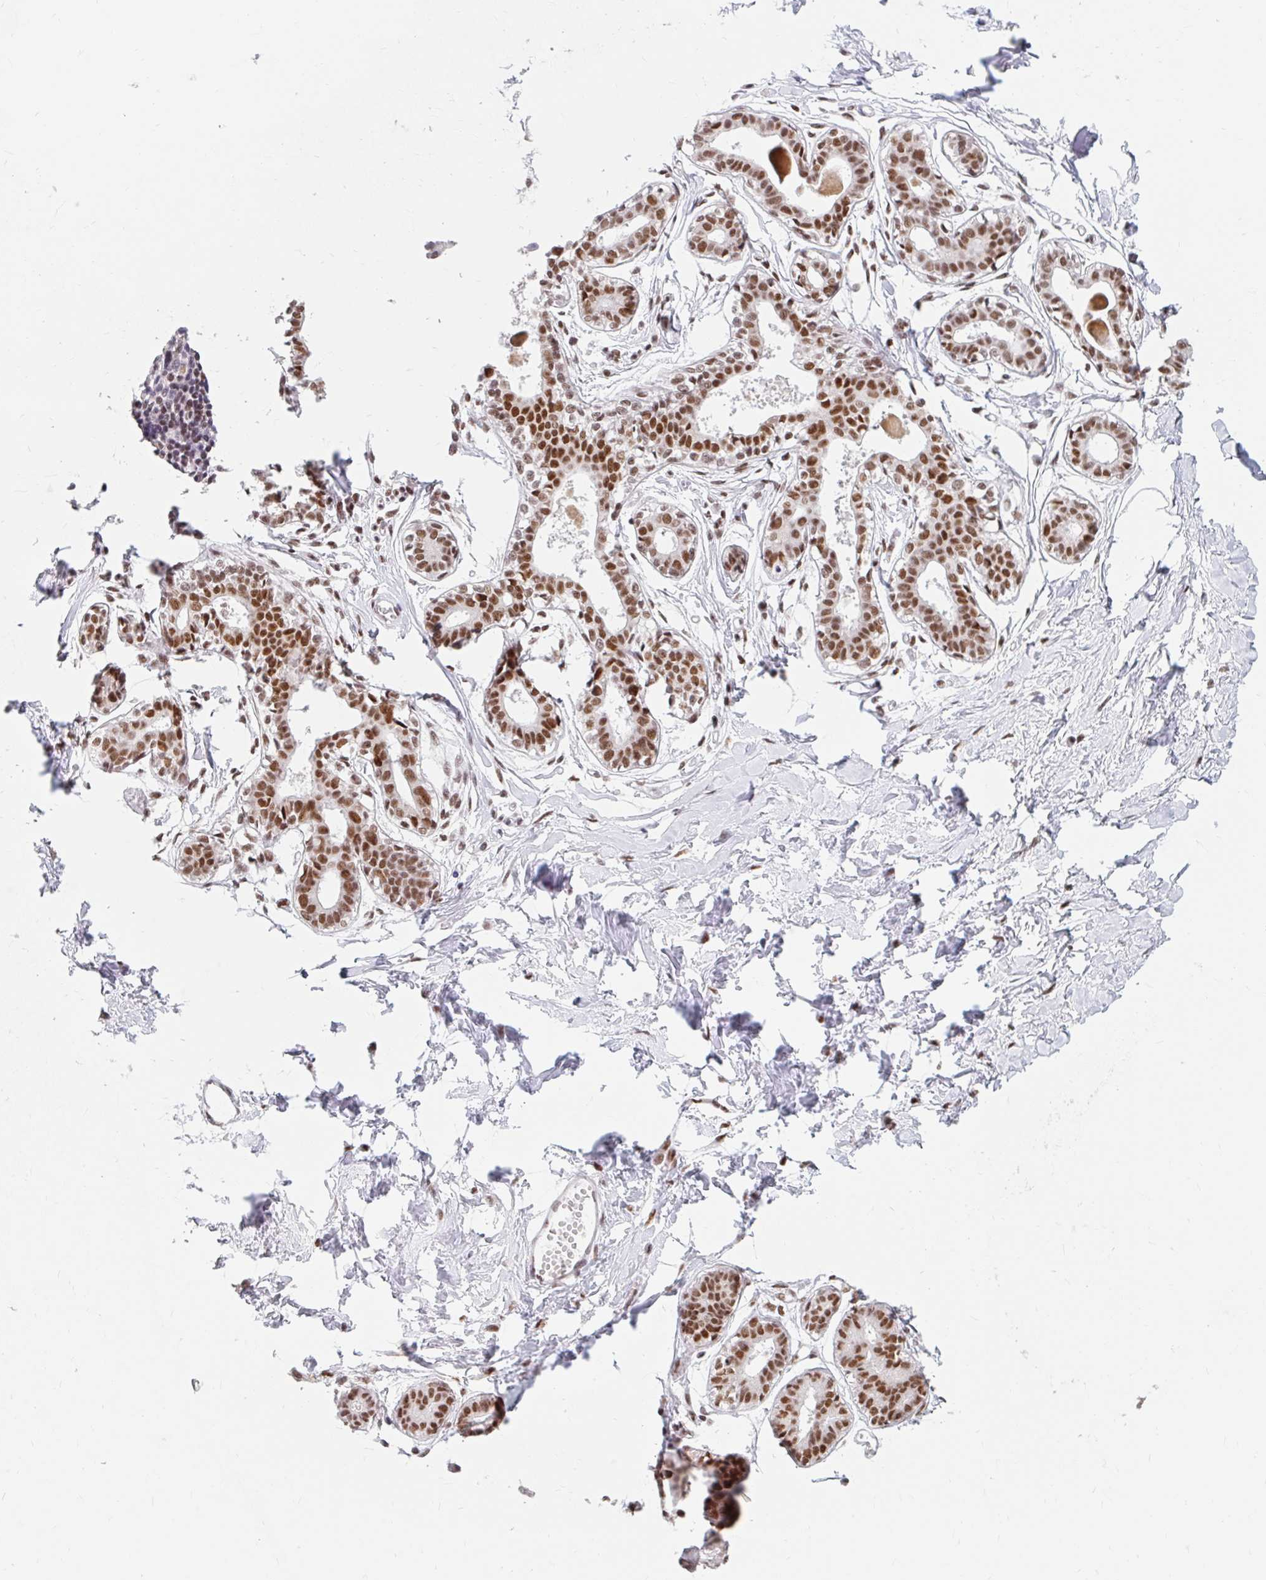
{"staining": {"intensity": "negative", "quantity": "none", "location": "none"}, "tissue": "breast", "cell_type": "Adipocytes", "image_type": "normal", "snomed": [{"axis": "morphology", "description": "Normal tissue, NOS"}, {"axis": "topography", "description": "Breast"}], "caption": "Breast stained for a protein using immunohistochemistry shows no positivity adipocytes.", "gene": "SRSF10", "patient": {"sex": "female", "age": 45}}